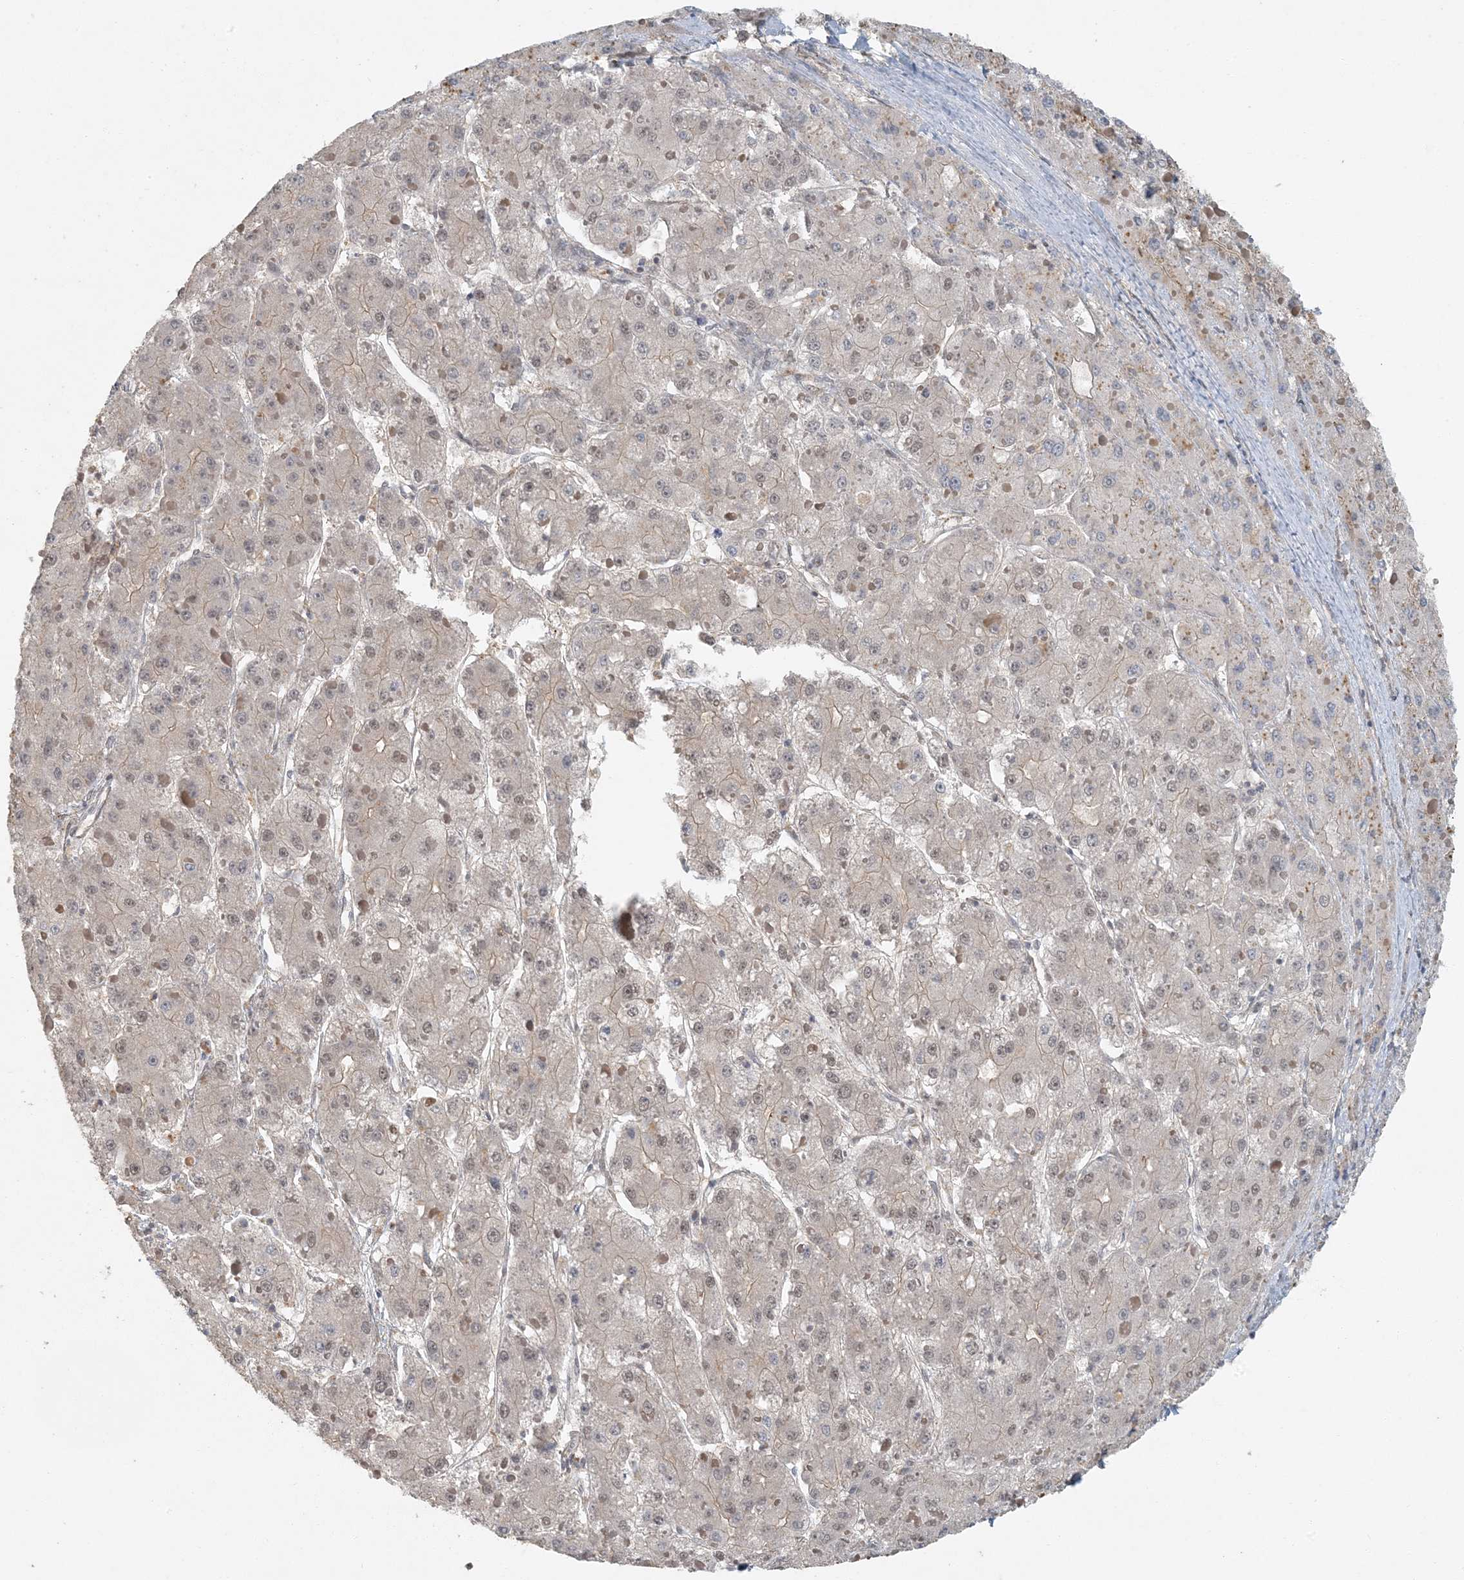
{"staining": {"intensity": "weak", "quantity": ">75%", "location": "cytoplasmic/membranous,nuclear"}, "tissue": "liver cancer", "cell_type": "Tumor cells", "image_type": "cancer", "snomed": [{"axis": "morphology", "description": "Carcinoma, Hepatocellular, NOS"}, {"axis": "topography", "description": "Liver"}], "caption": "Tumor cells reveal low levels of weak cytoplasmic/membranous and nuclear positivity in approximately >75% of cells in human liver cancer (hepatocellular carcinoma).", "gene": "AK9", "patient": {"sex": "female", "age": 73}}